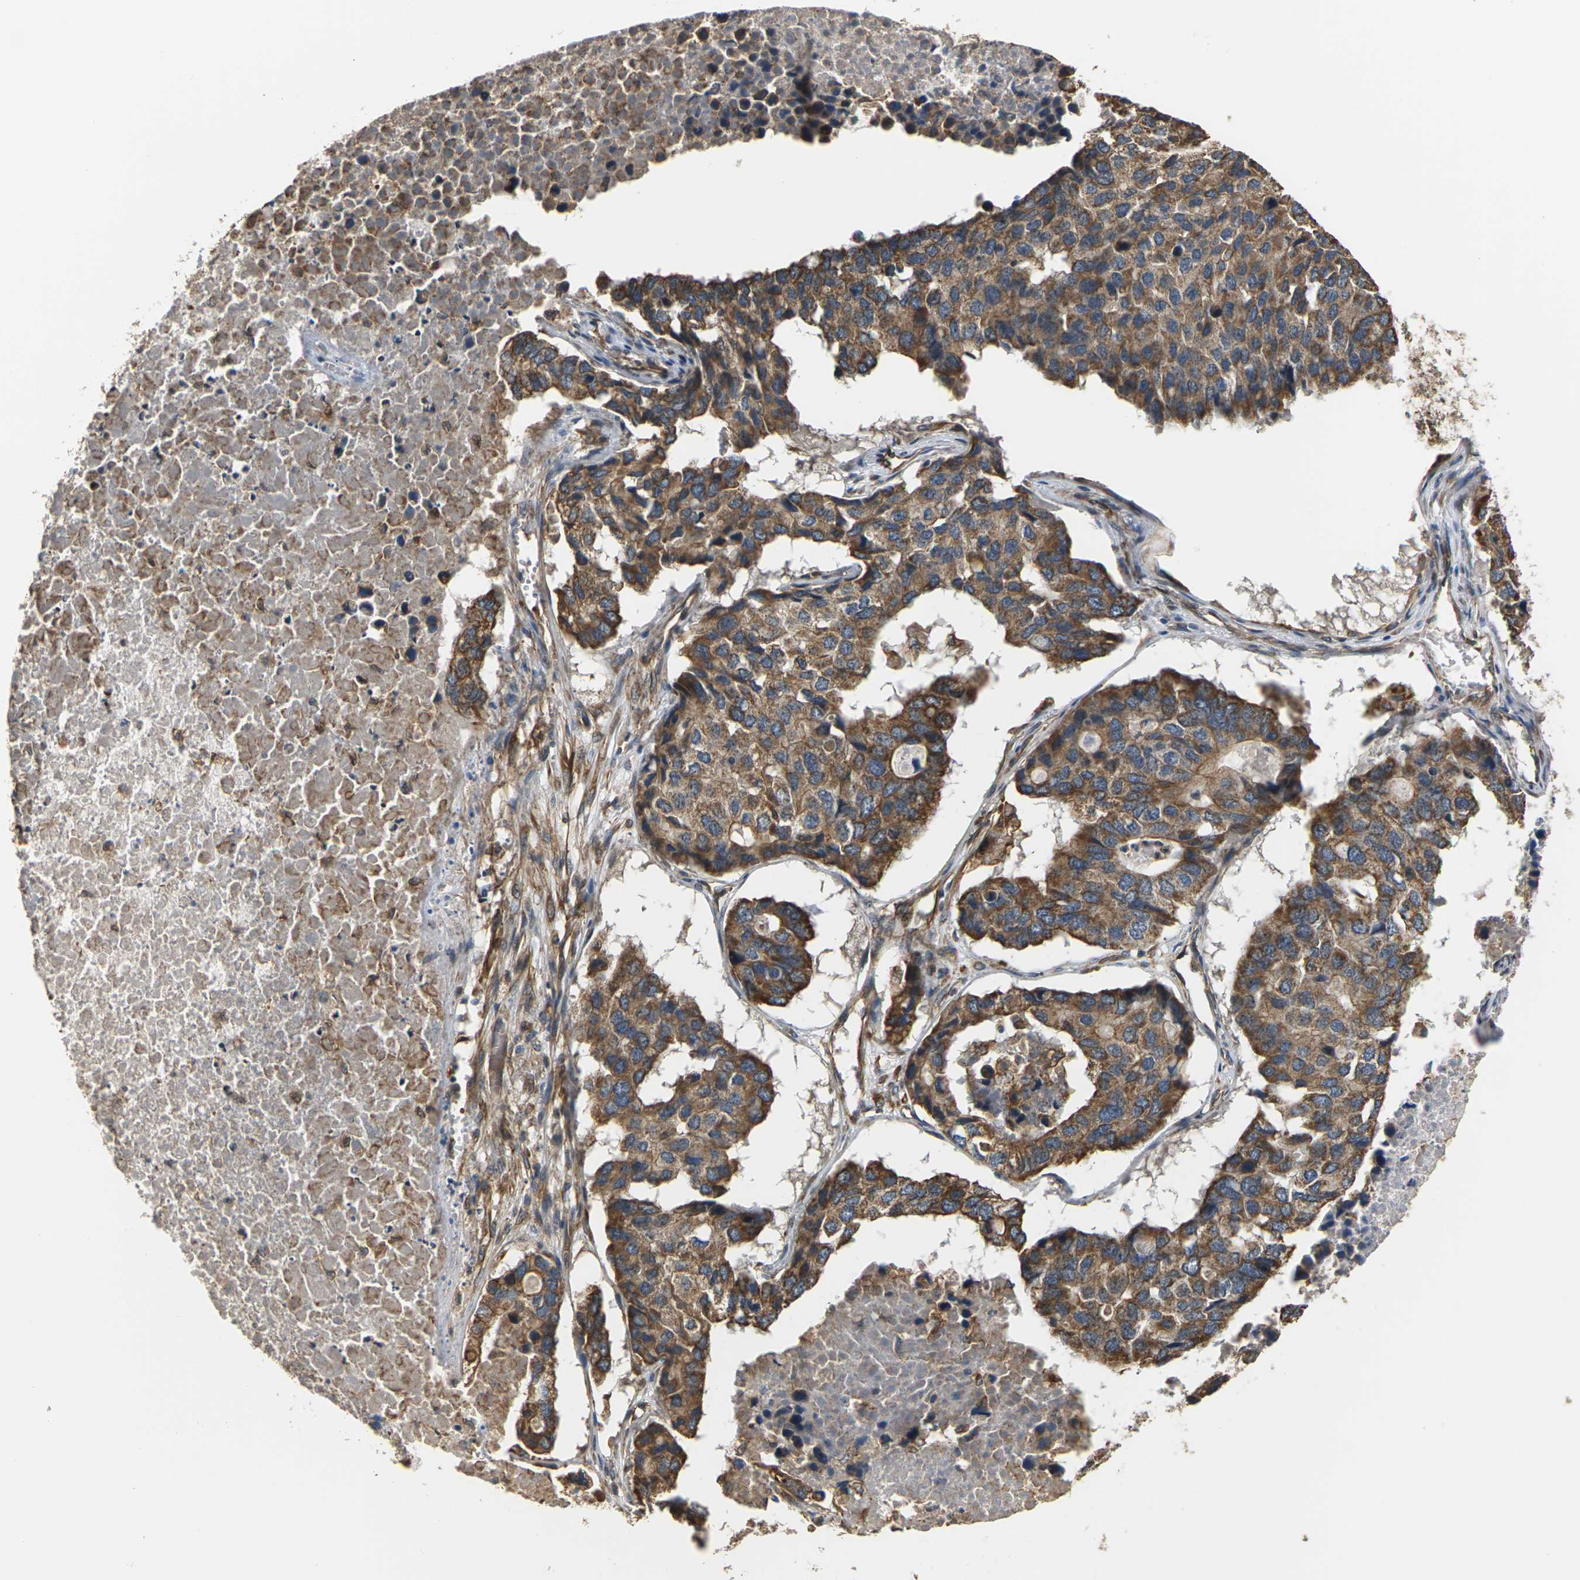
{"staining": {"intensity": "moderate", "quantity": ">75%", "location": "cytoplasmic/membranous"}, "tissue": "pancreatic cancer", "cell_type": "Tumor cells", "image_type": "cancer", "snomed": [{"axis": "morphology", "description": "Adenocarcinoma, NOS"}, {"axis": "topography", "description": "Pancreas"}], "caption": "Tumor cells exhibit medium levels of moderate cytoplasmic/membranous staining in approximately >75% of cells in human pancreatic cancer.", "gene": "PCDHB4", "patient": {"sex": "male", "age": 50}}